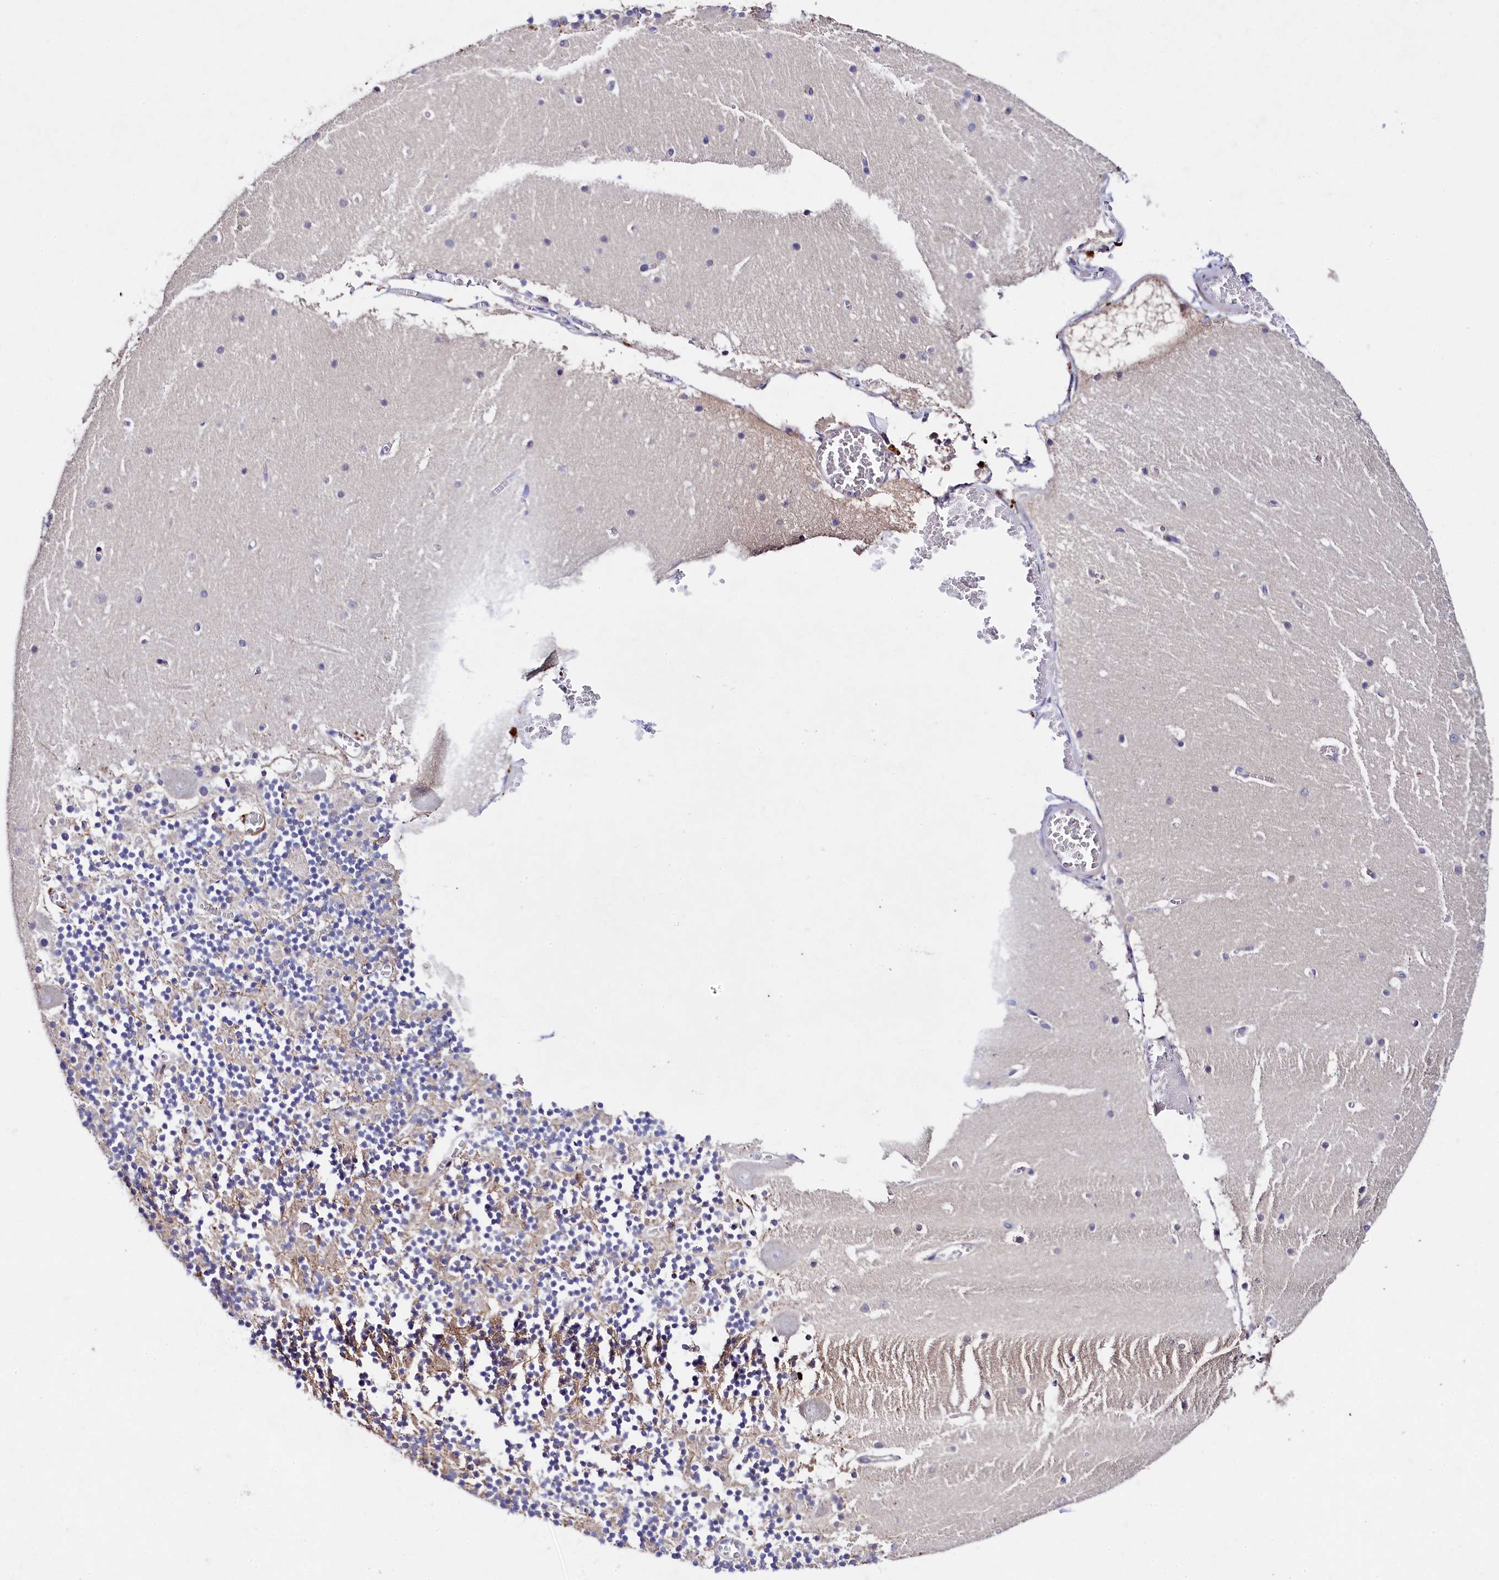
{"staining": {"intensity": "negative", "quantity": "none", "location": "none"}, "tissue": "cerebellum", "cell_type": "Cells in granular layer", "image_type": "normal", "snomed": [{"axis": "morphology", "description": "Normal tissue, NOS"}, {"axis": "topography", "description": "Cerebellum"}], "caption": "This is a histopathology image of immunohistochemistry staining of benign cerebellum, which shows no expression in cells in granular layer.", "gene": "TGDS", "patient": {"sex": "female", "age": 28}}